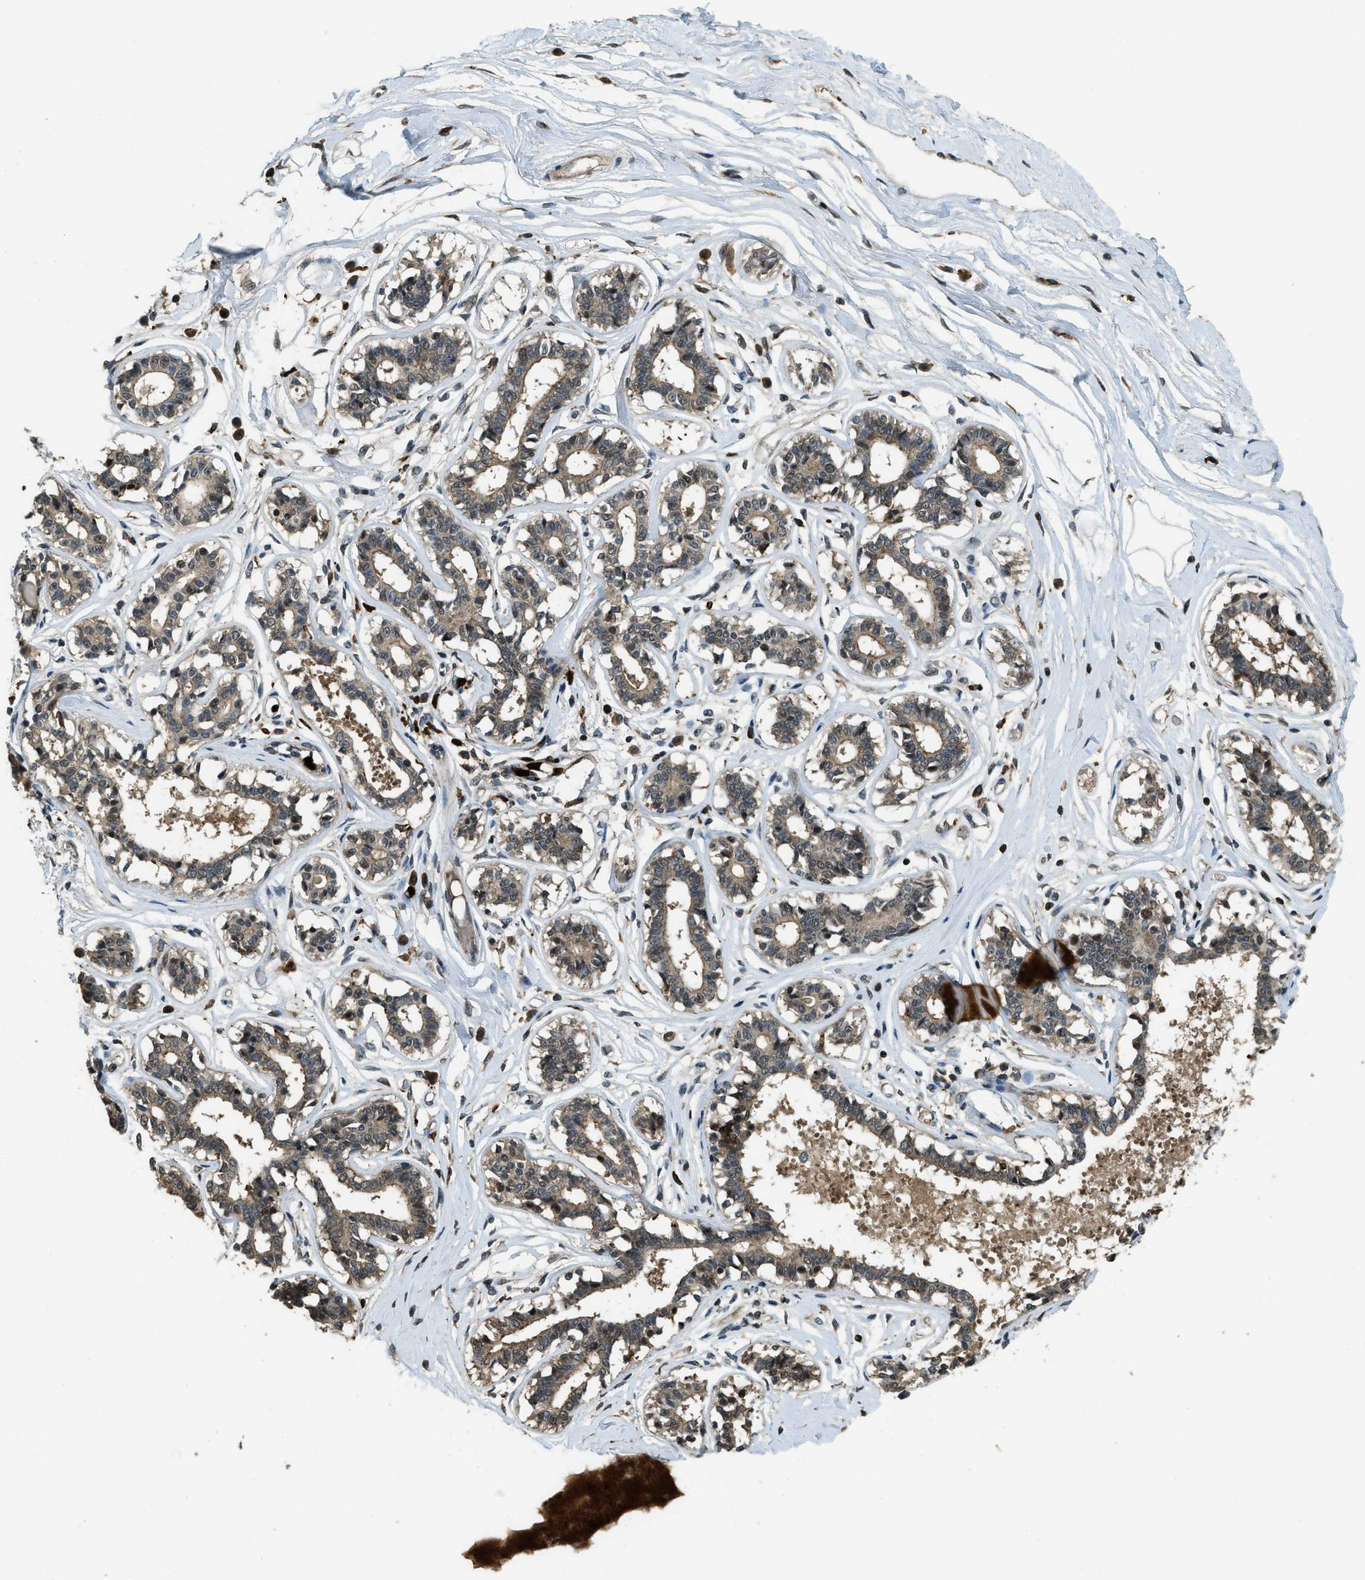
{"staining": {"intensity": "moderate", "quantity": ">75%", "location": "cytoplasmic/membranous"}, "tissue": "breast", "cell_type": "Glandular cells", "image_type": "normal", "snomed": [{"axis": "morphology", "description": "Normal tissue, NOS"}, {"axis": "topography", "description": "Breast"}], "caption": "Immunohistochemistry (IHC) micrograph of normal breast: human breast stained using immunohistochemistry (IHC) demonstrates medium levels of moderate protein expression localized specifically in the cytoplasmic/membranous of glandular cells, appearing as a cytoplasmic/membranous brown color.", "gene": "RNF141", "patient": {"sex": "female", "age": 45}}